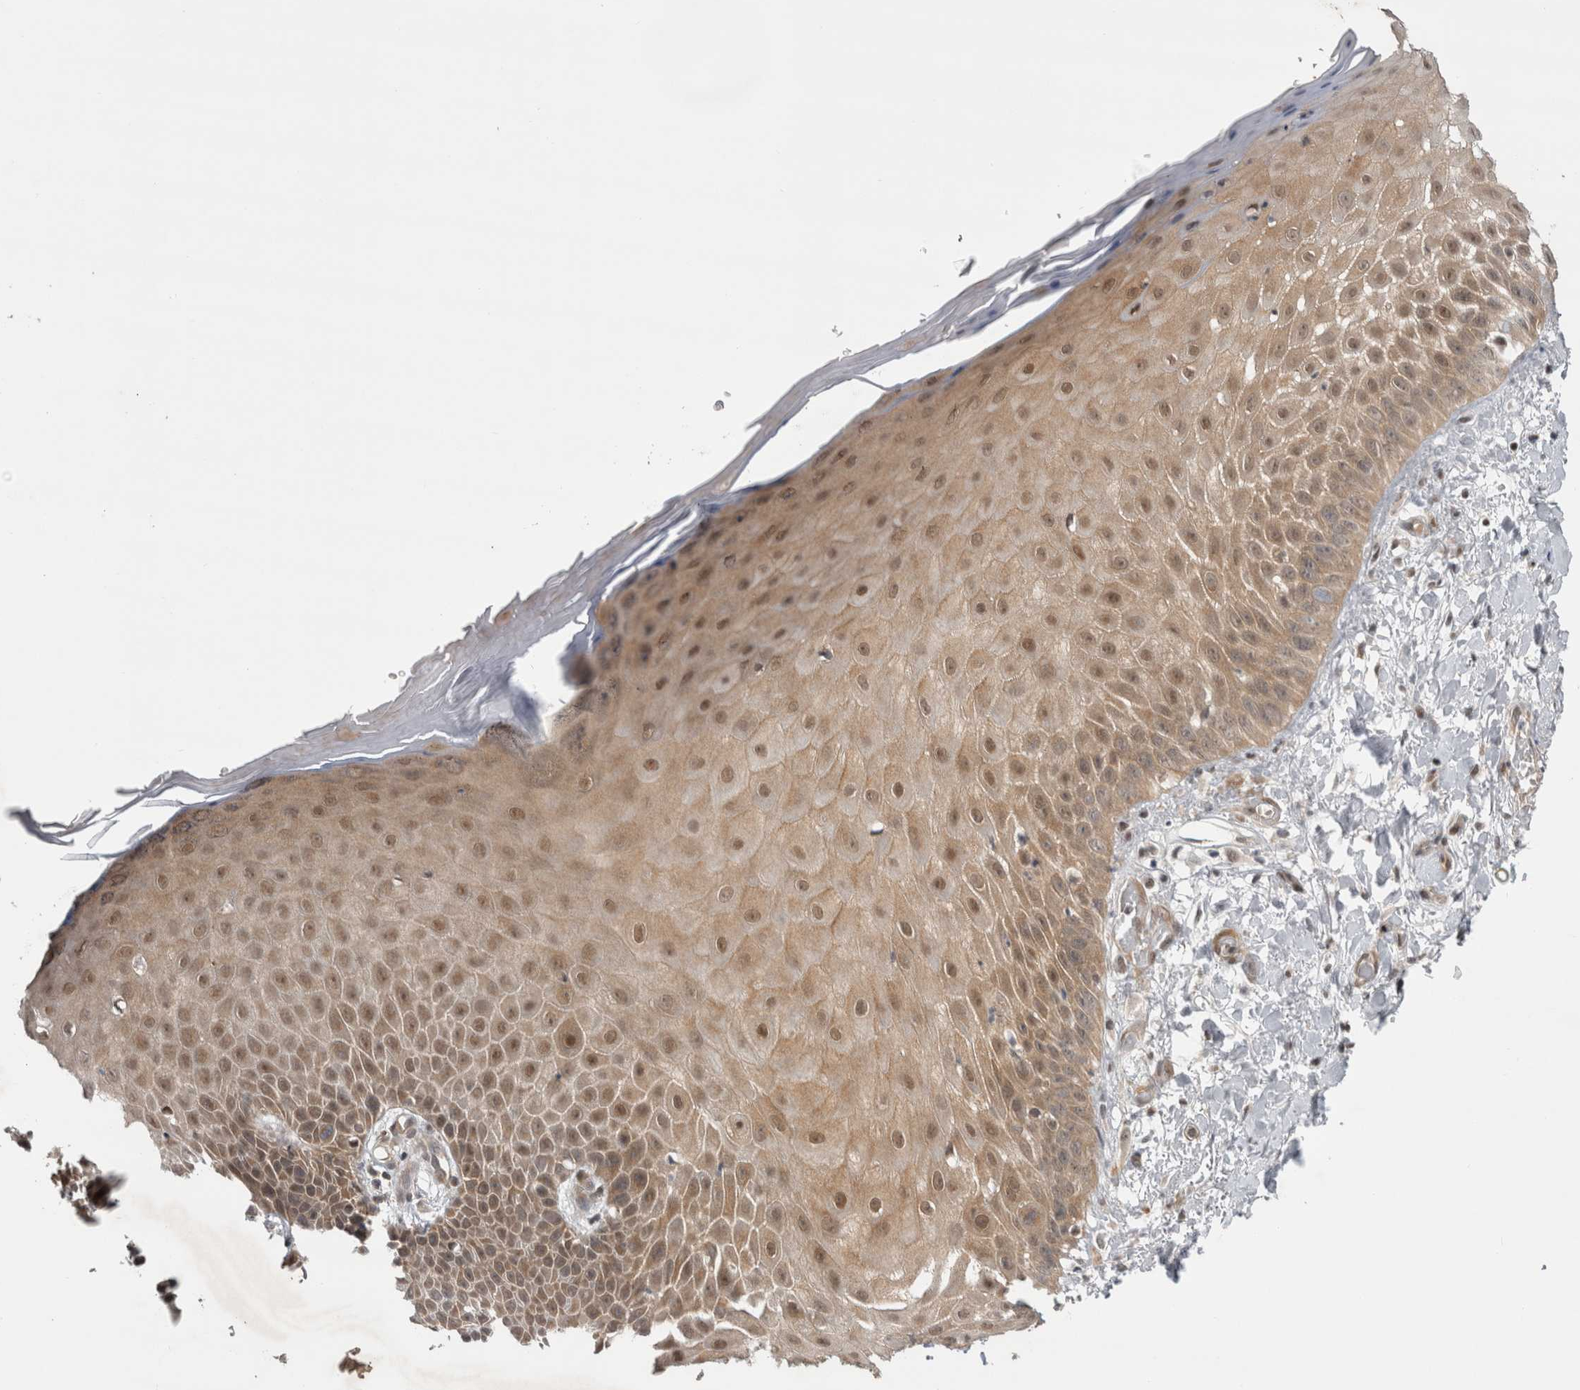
{"staining": {"intensity": "weak", "quantity": "25%-75%", "location": "cytoplasmic/membranous"}, "tissue": "skin", "cell_type": "Fibroblasts", "image_type": "normal", "snomed": [{"axis": "morphology", "description": "Normal tissue, NOS"}, {"axis": "morphology", "description": "Inflammation, NOS"}, {"axis": "topography", "description": "Skin"}], "caption": "Immunohistochemistry of unremarkable skin exhibits low levels of weak cytoplasmic/membranous expression in about 25%-75% of fibroblasts.", "gene": "PSMB2", "patient": {"sex": "female", "age": 44}}